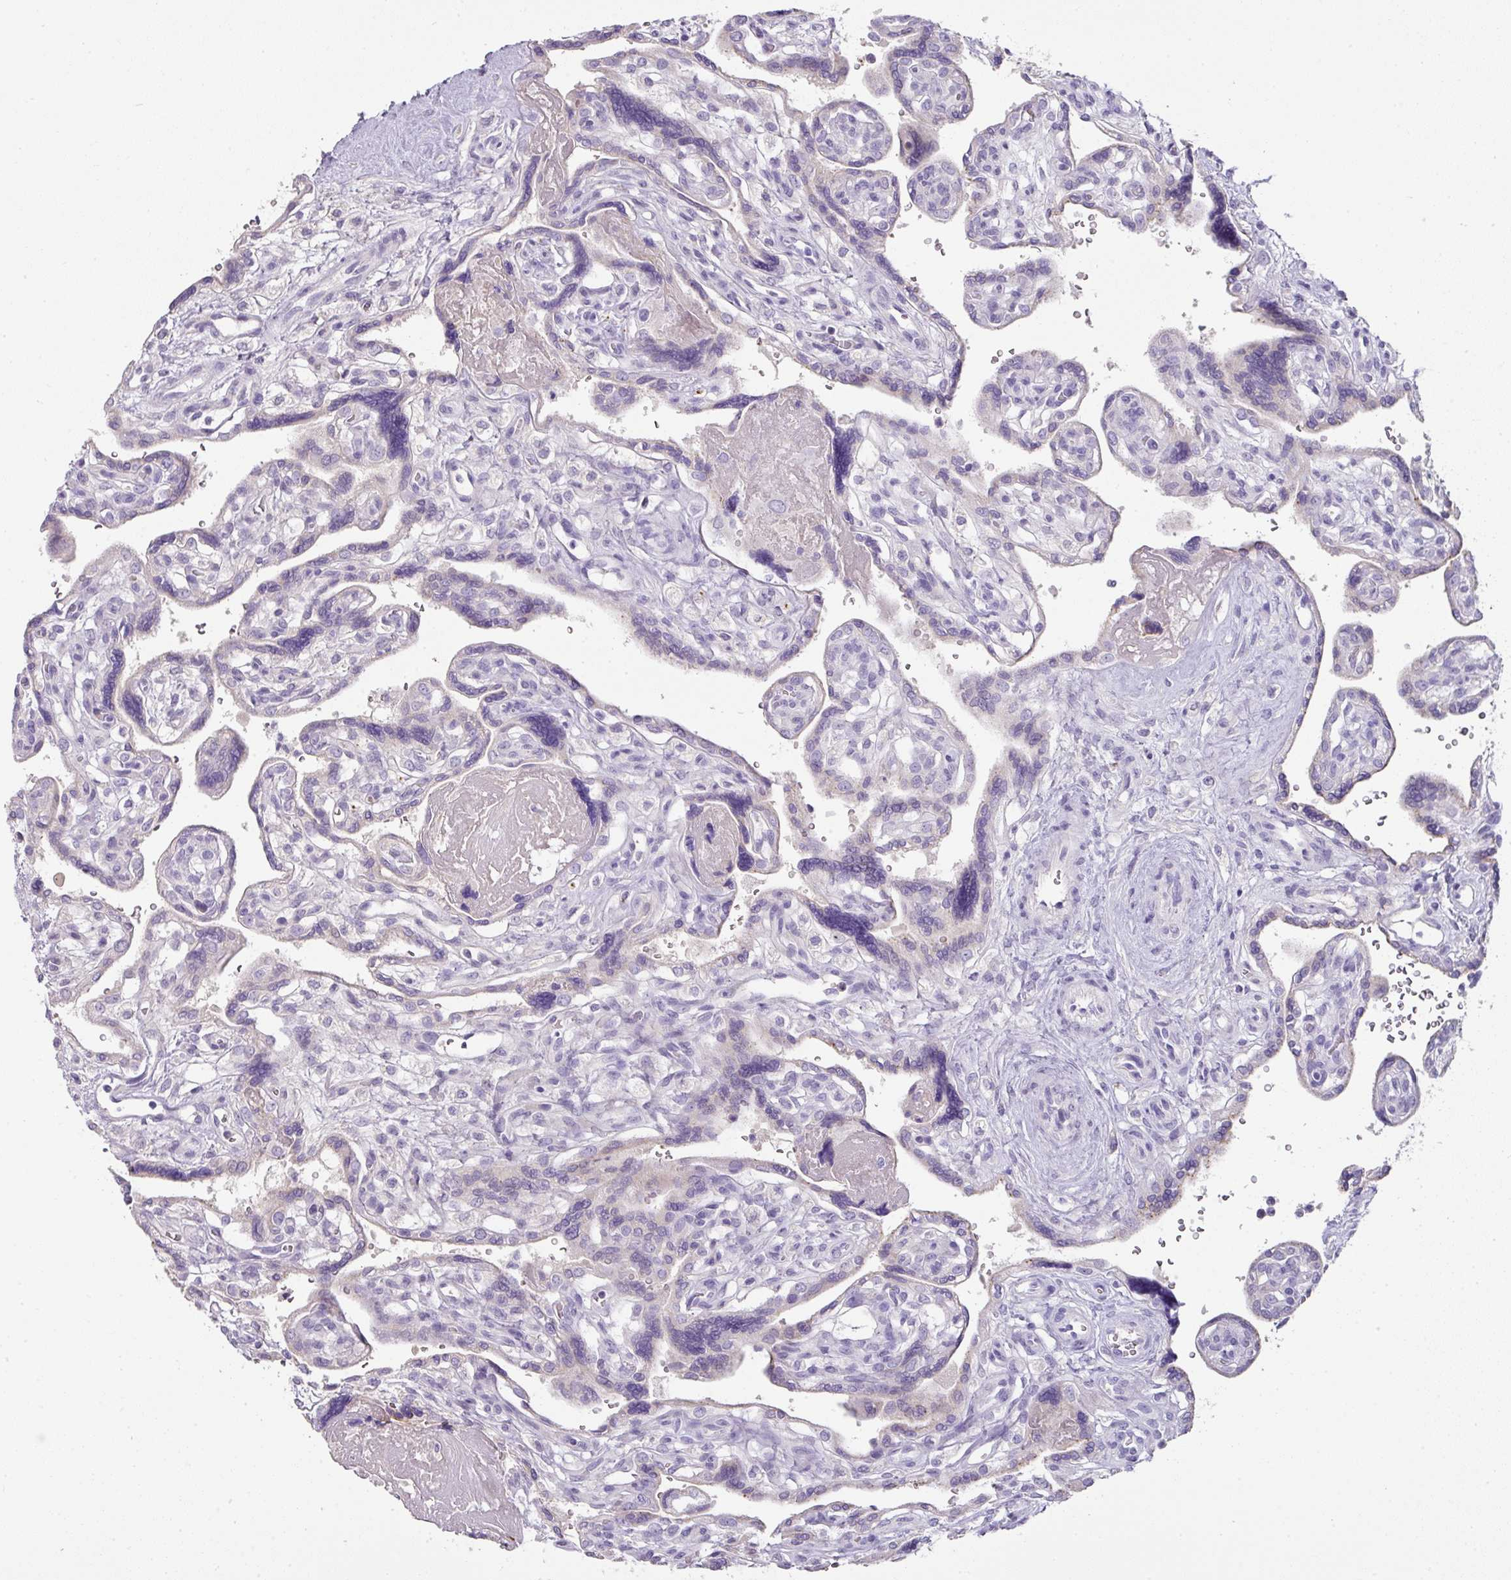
{"staining": {"intensity": "negative", "quantity": "none", "location": "none"}, "tissue": "placenta", "cell_type": "Decidual cells", "image_type": "normal", "snomed": [{"axis": "morphology", "description": "Normal tissue, NOS"}, {"axis": "topography", "description": "Placenta"}], "caption": "IHC photomicrograph of unremarkable placenta: human placenta stained with DAB reveals no significant protein staining in decidual cells.", "gene": "CCZ1B", "patient": {"sex": "female", "age": 39}}